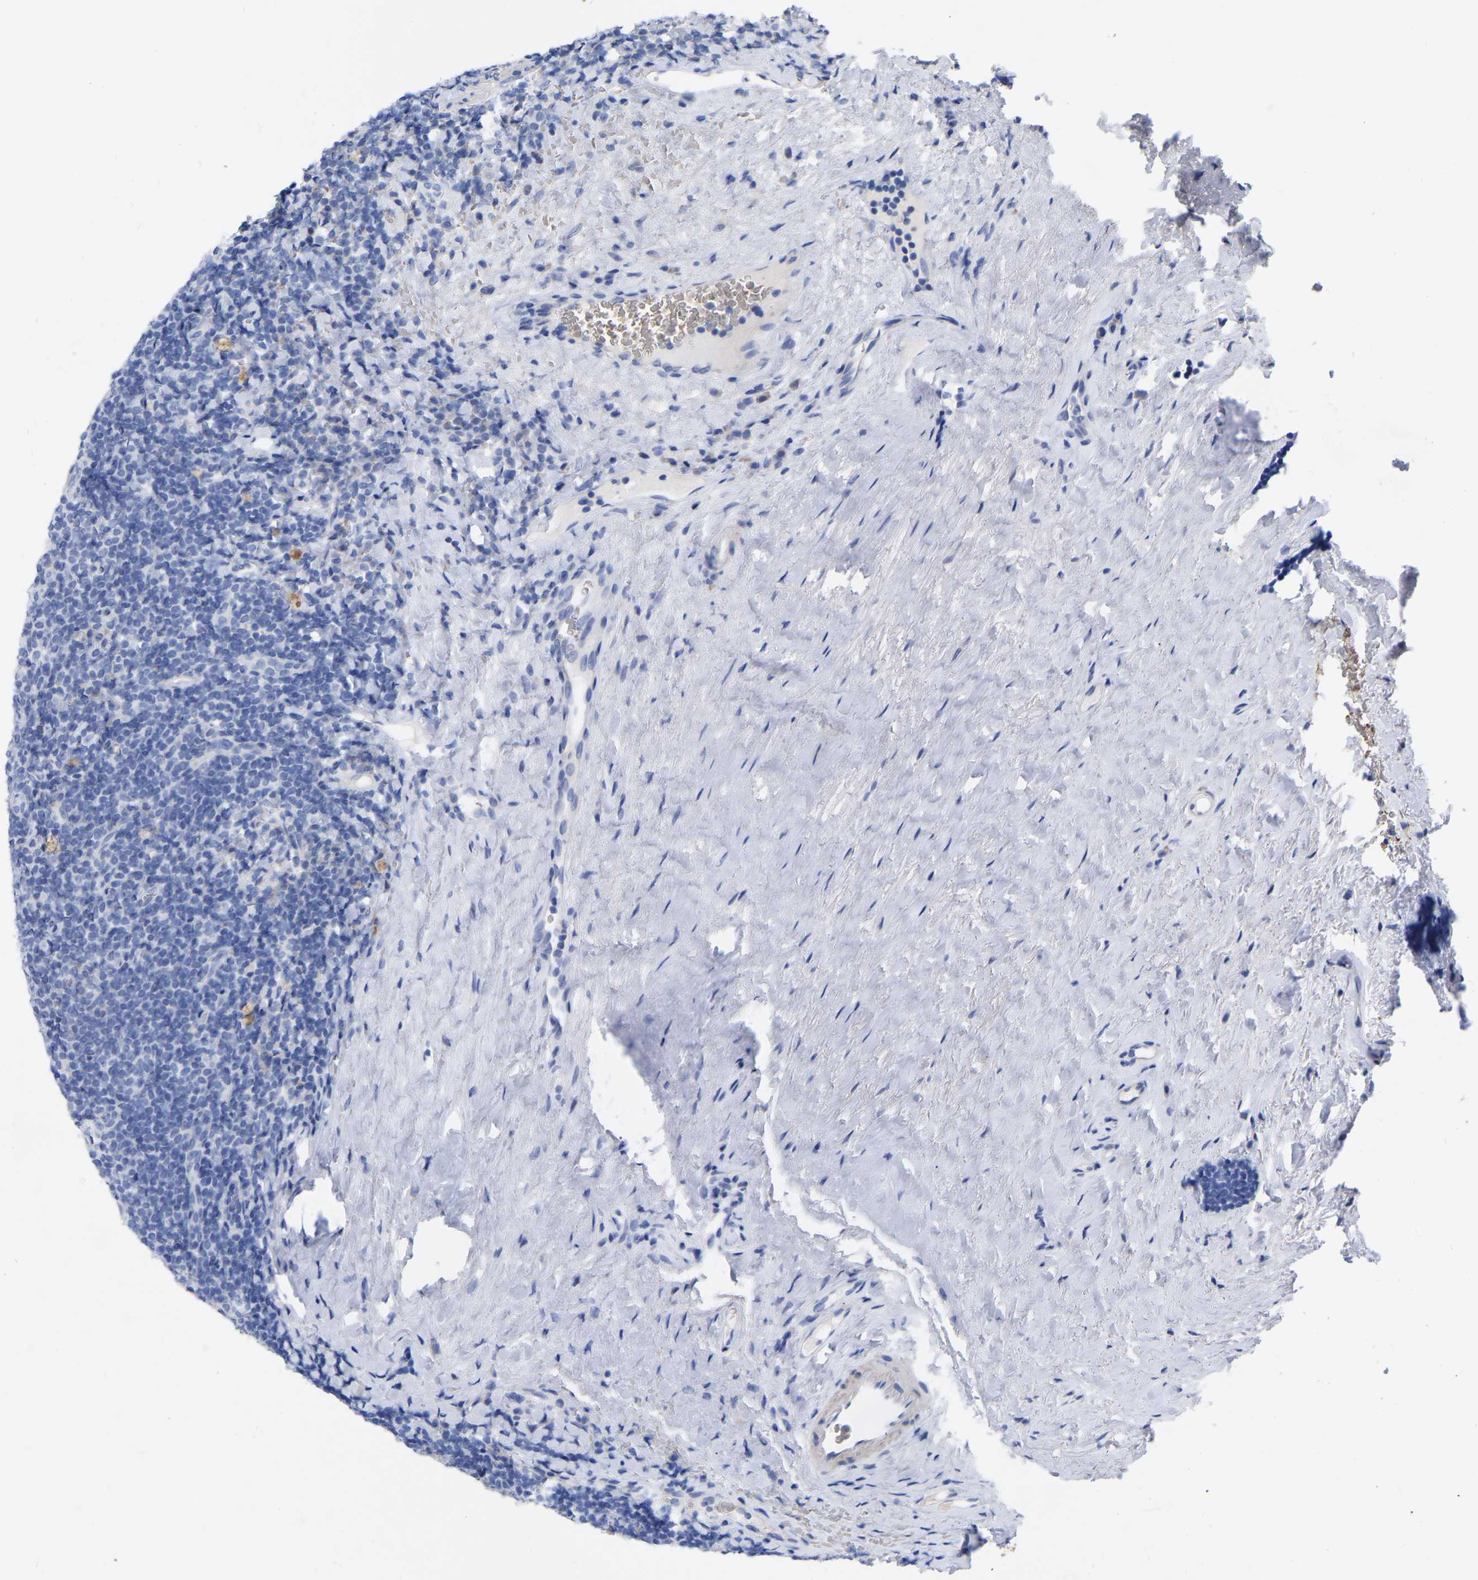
{"staining": {"intensity": "negative", "quantity": "none", "location": "none"}, "tissue": "tonsil", "cell_type": "Germinal center cells", "image_type": "normal", "snomed": [{"axis": "morphology", "description": "Normal tissue, NOS"}, {"axis": "topography", "description": "Tonsil"}], "caption": "IHC micrograph of unremarkable tonsil stained for a protein (brown), which reveals no staining in germinal center cells. Brightfield microscopy of immunohistochemistry (IHC) stained with DAB (brown) and hematoxylin (blue), captured at high magnification.", "gene": "GDF3", "patient": {"sex": "male", "age": 37}}